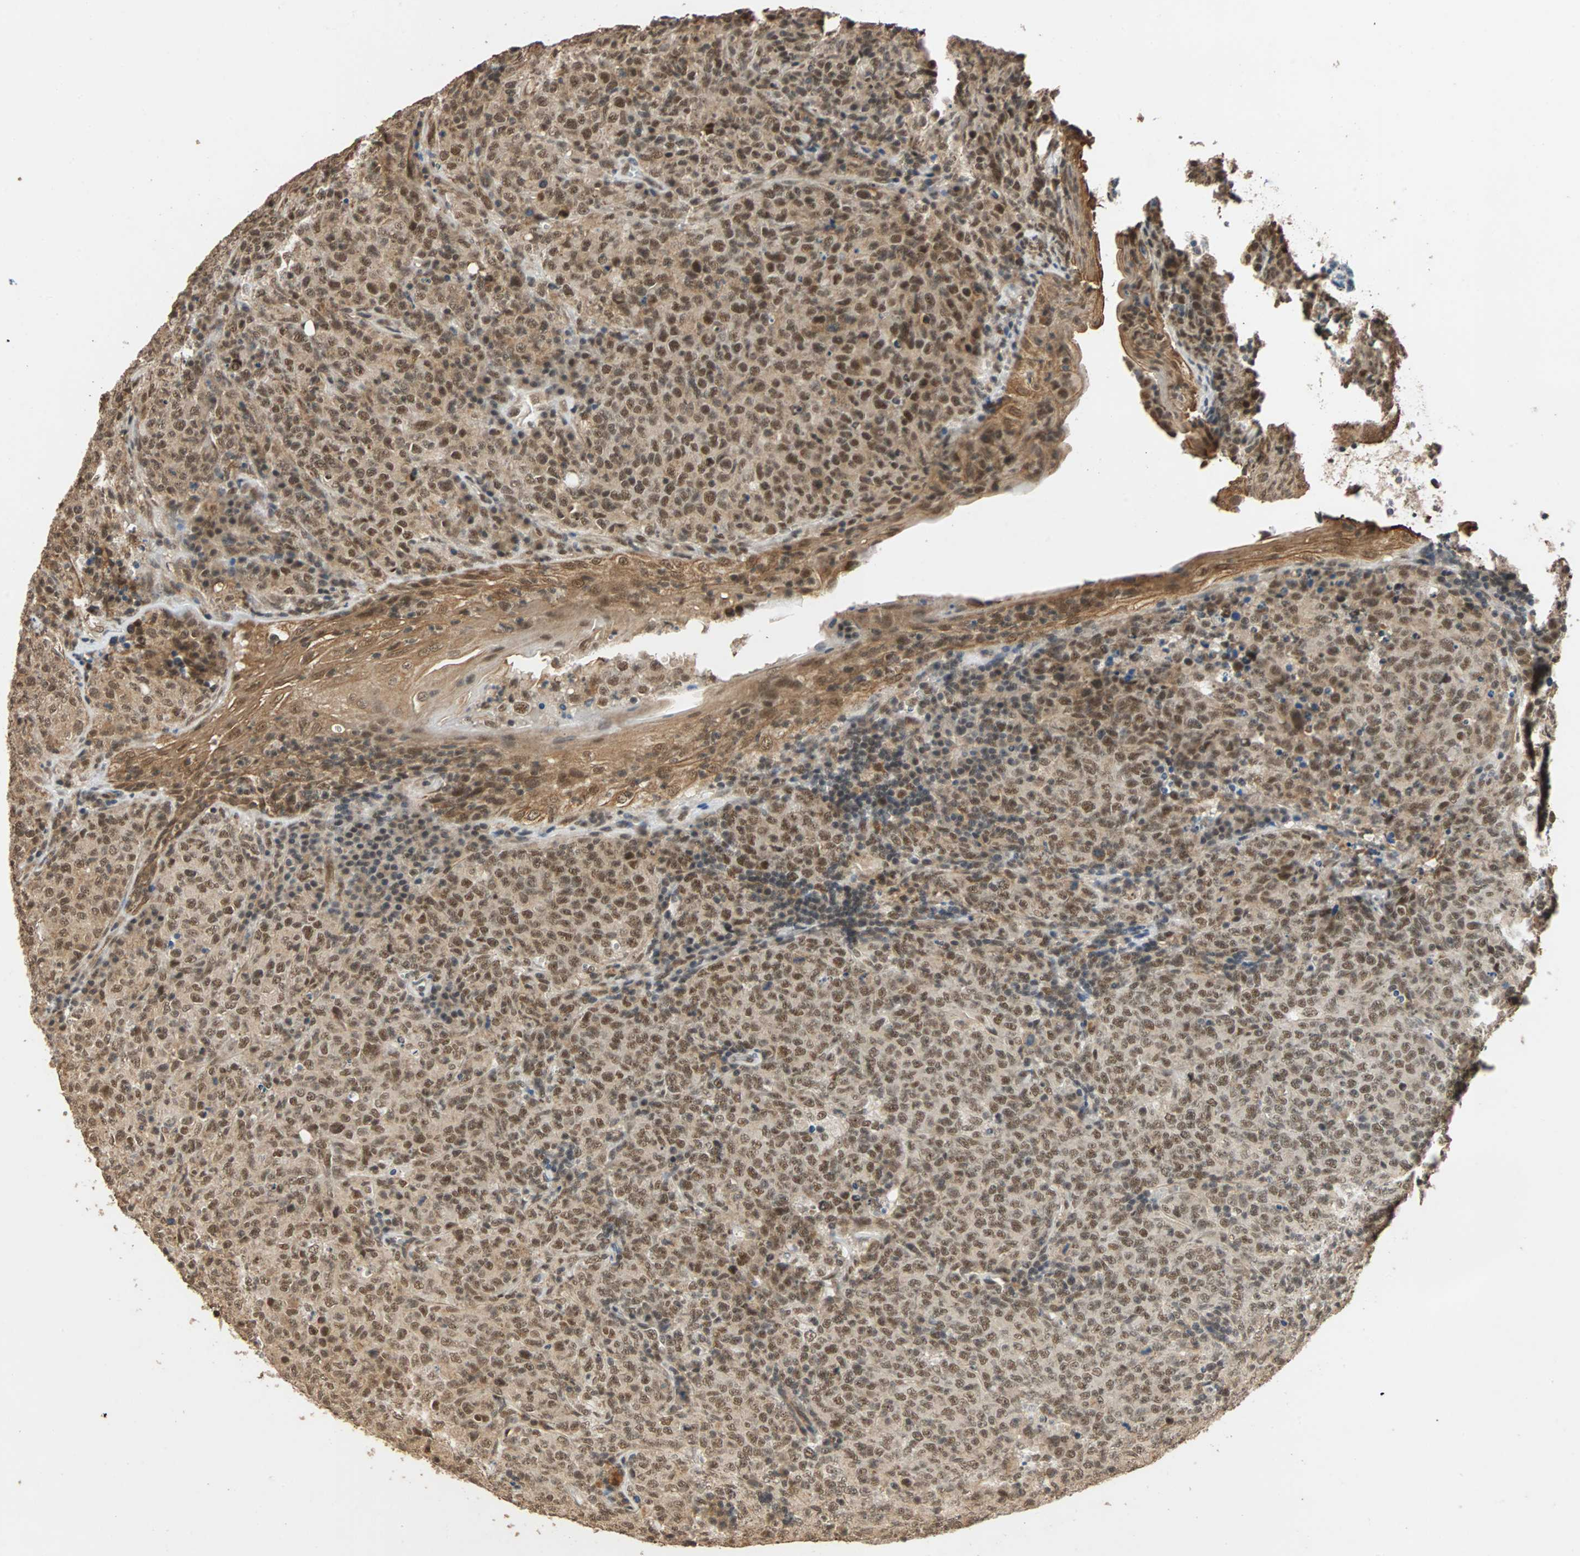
{"staining": {"intensity": "moderate", "quantity": ">75%", "location": "cytoplasmic/membranous,nuclear"}, "tissue": "lymphoma", "cell_type": "Tumor cells", "image_type": "cancer", "snomed": [{"axis": "morphology", "description": "Malignant lymphoma, non-Hodgkin's type, High grade"}, {"axis": "topography", "description": "Tonsil"}], "caption": "Immunohistochemistry (IHC) of human lymphoma reveals medium levels of moderate cytoplasmic/membranous and nuclear positivity in about >75% of tumor cells.", "gene": "CDC5L", "patient": {"sex": "female", "age": 36}}